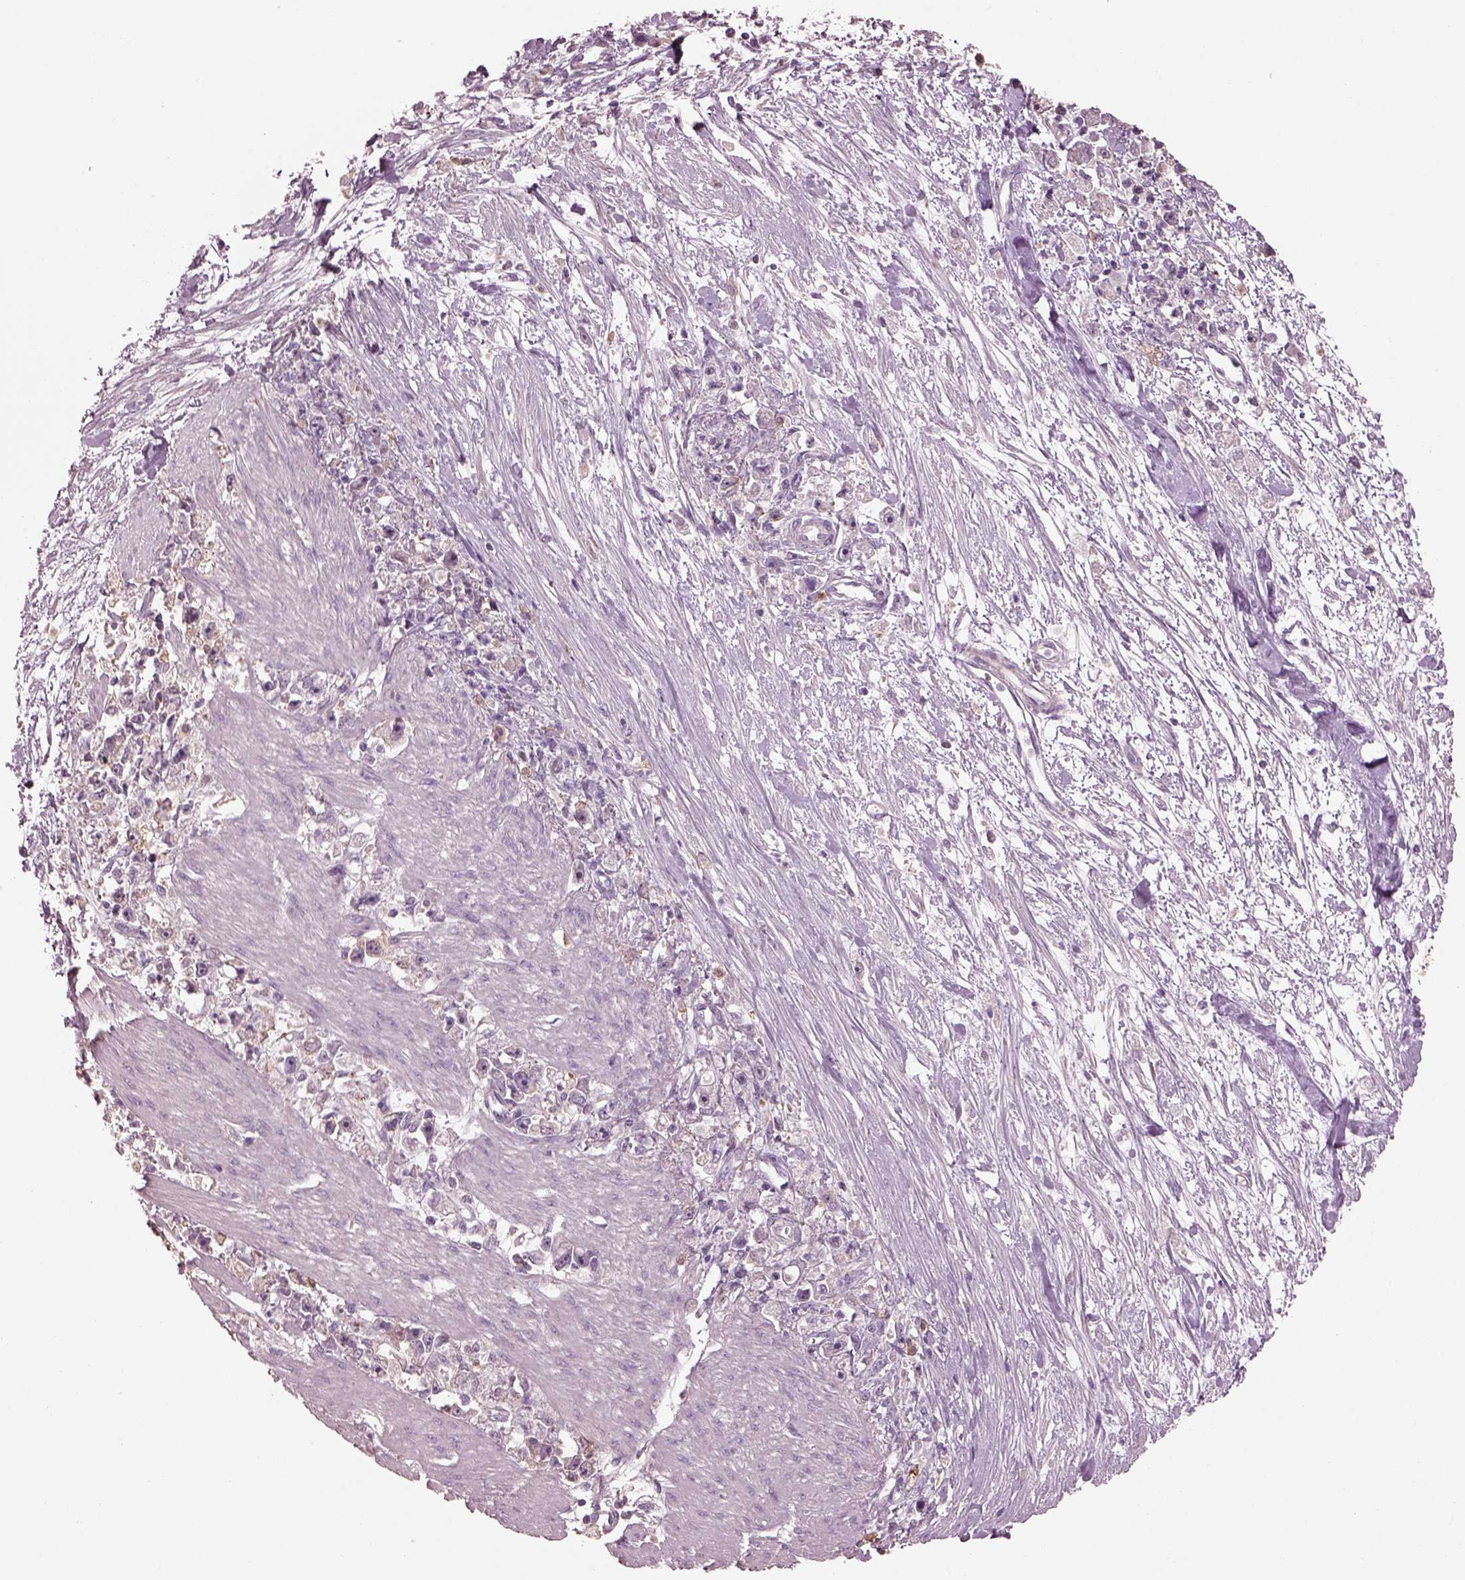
{"staining": {"intensity": "negative", "quantity": "none", "location": "none"}, "tissue": "stomach cancer", "cell_type": "Tumor cells", "image_type": "cancer", "snomed": [{"axis": "morphology", "description": "Adenocarcinoma, NOS"}, {"axis": "topography", "description": "Stomach"}], "caption": "IHC photomicrograph of human stomach cancer stained for a protein (brown), which shows no positivity in tumor cells.", "gene": "SRI", "patient": {"sex": "female", "age": 59}}